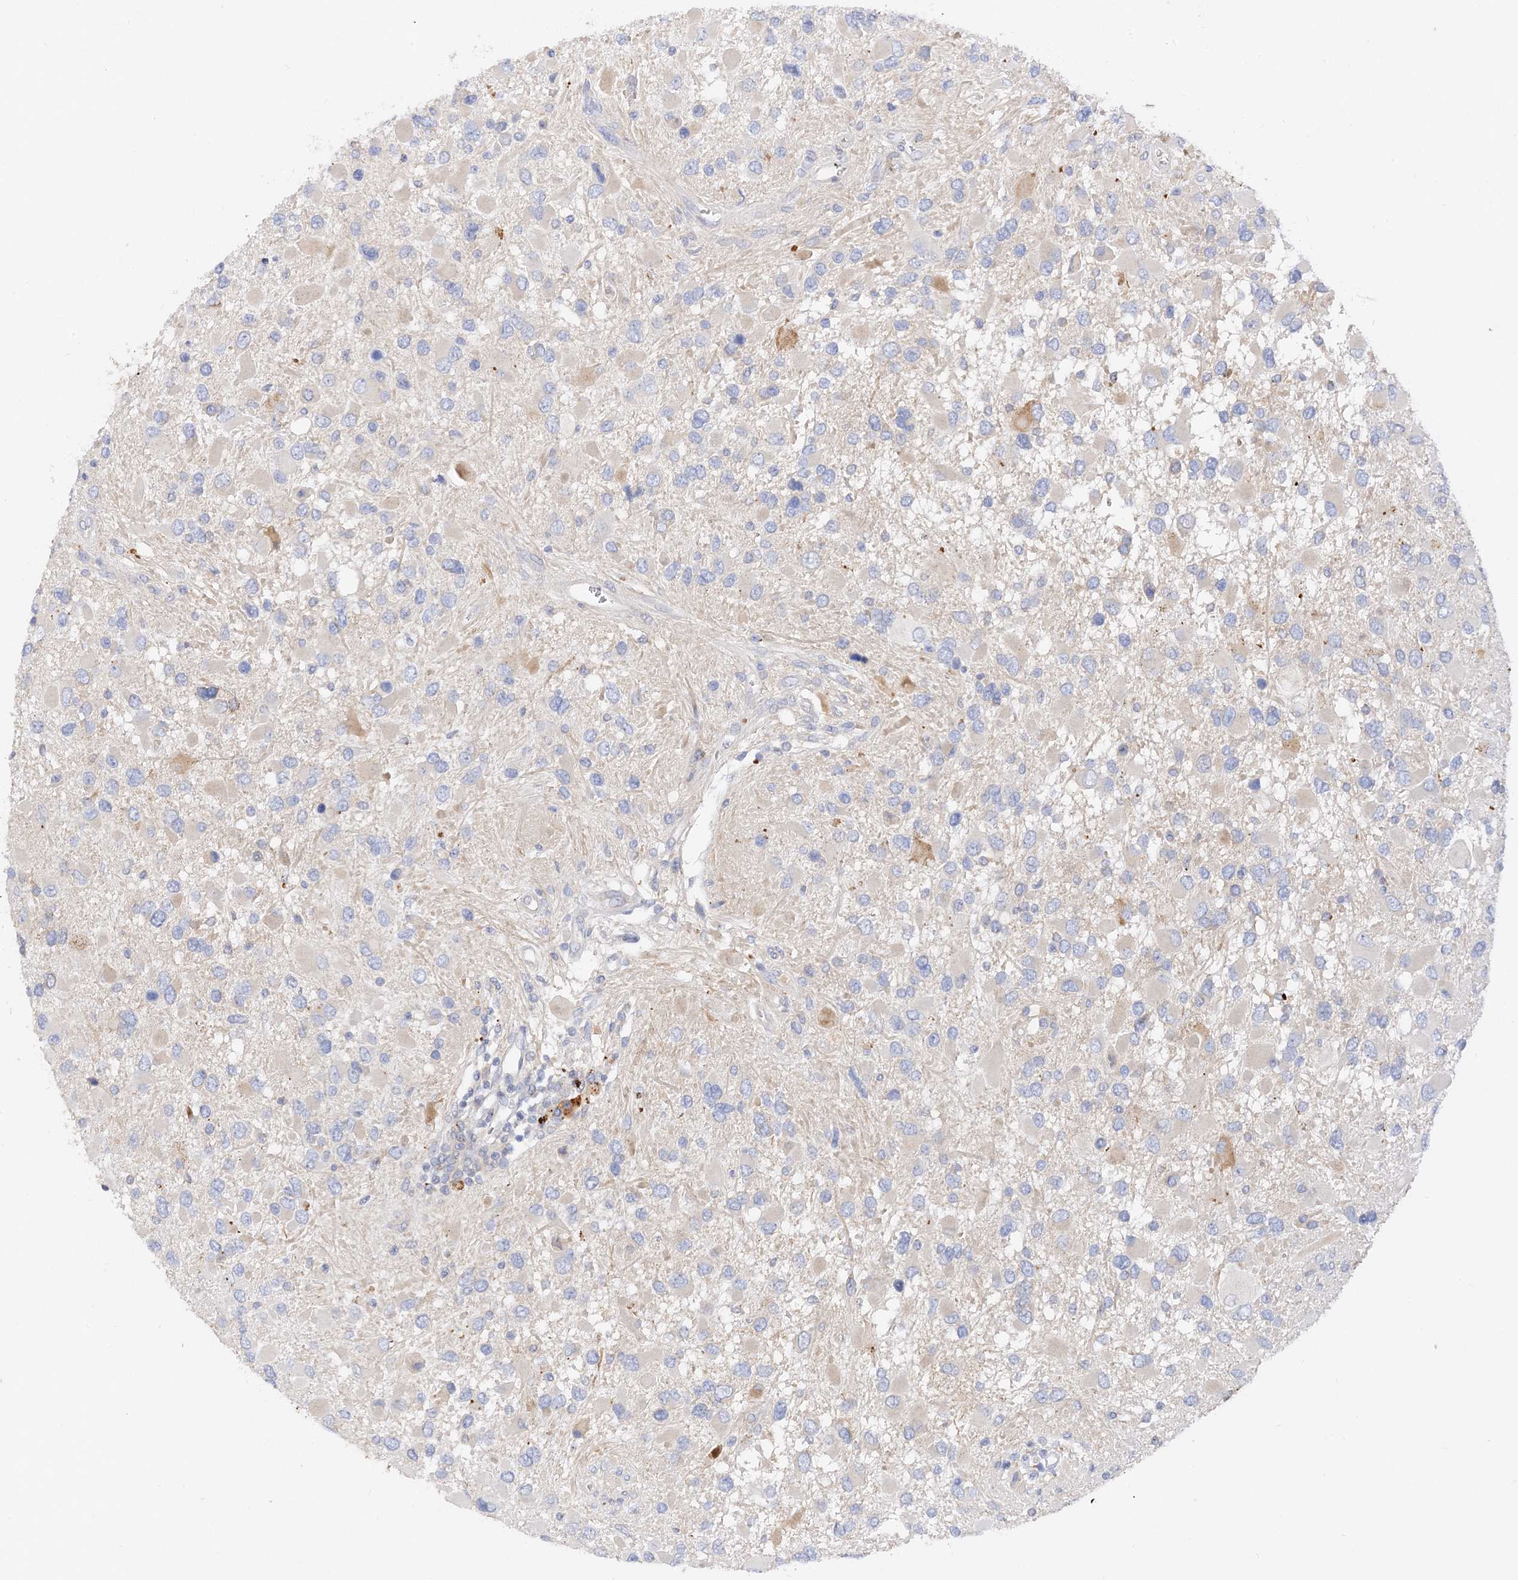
{"staining": {"intensity": "negative", "quantity": "none", "location": "none"}, "tissue": "glioma", "cell_type": "Tumor cells", "image_type": "cancer", "snomed": [{"axis": "morphology", "description": "Glioma, malignant, High grade"}, {"axis": "topography", "description": "Brain"}], "caption": "This is an immunohistochemistry (IHC) photomicrograph of human glioma. There is no staining in tumor cells.", "gene": "ARV1", "patient": {"sex": "male", "age": 53}}